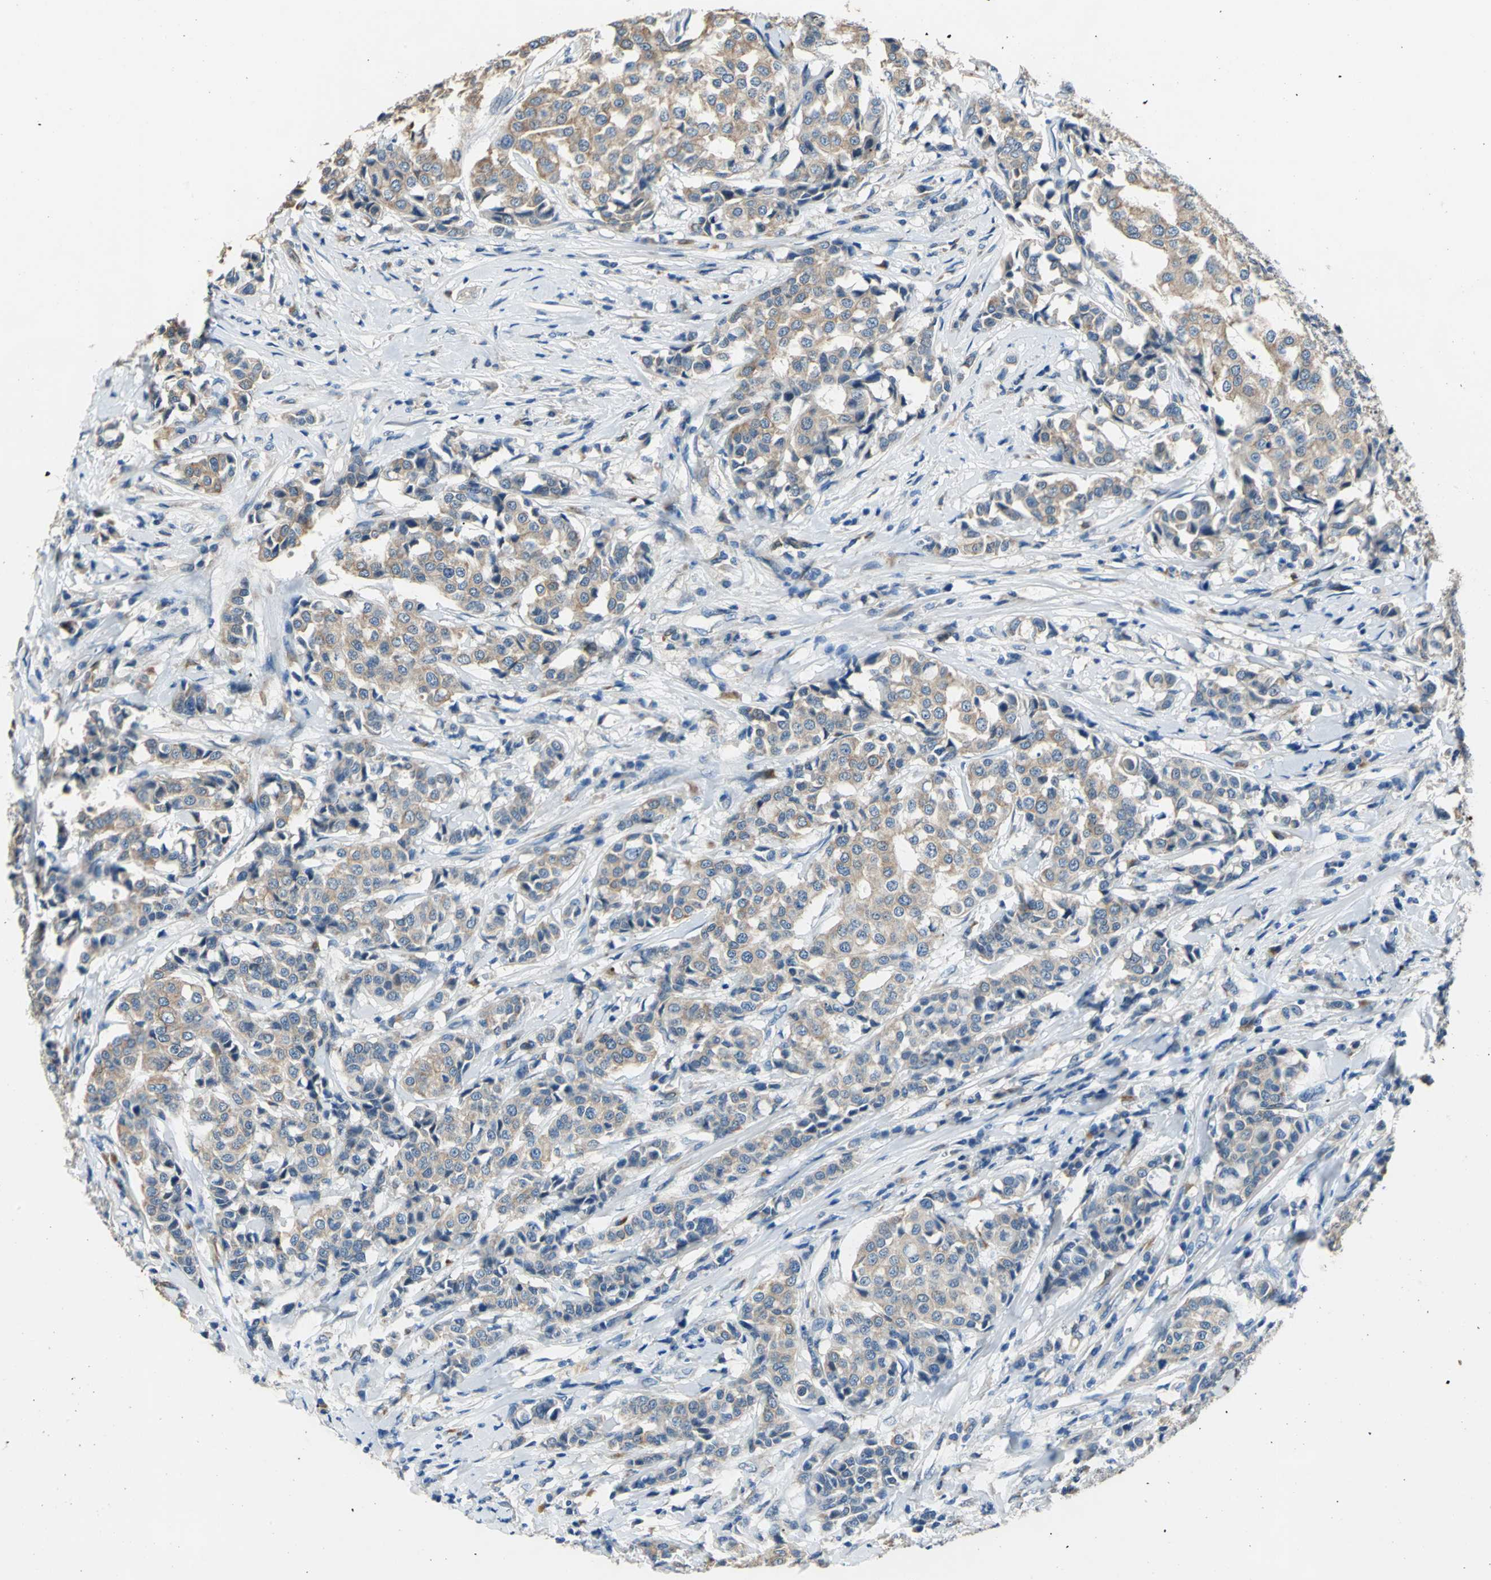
{"staining": {"intensity": "weak", "quantity": ">75%", "location": "cytoplasmic/membranous"}, "tissue": "breast cancer", "cell_type": "Tumor cells", "image_type": "cancer", "snomed": [{"axis": "morphology", "description": "Duct carcinoma"}, {"axis": "topography", "description": "Breast"}], "caption": "Immunohistochemistry image of neoplastic tissue: breast cancer stained using immunohistochemistry (IHC) shows low levels of weak protein expression localized specifically in the cytoplasmic/membranous of tumor cells, appearing as a cytoplasmic/membranous brown color.", "gene": "RASD2", "patient": {"sex": "female", "age": 27}}